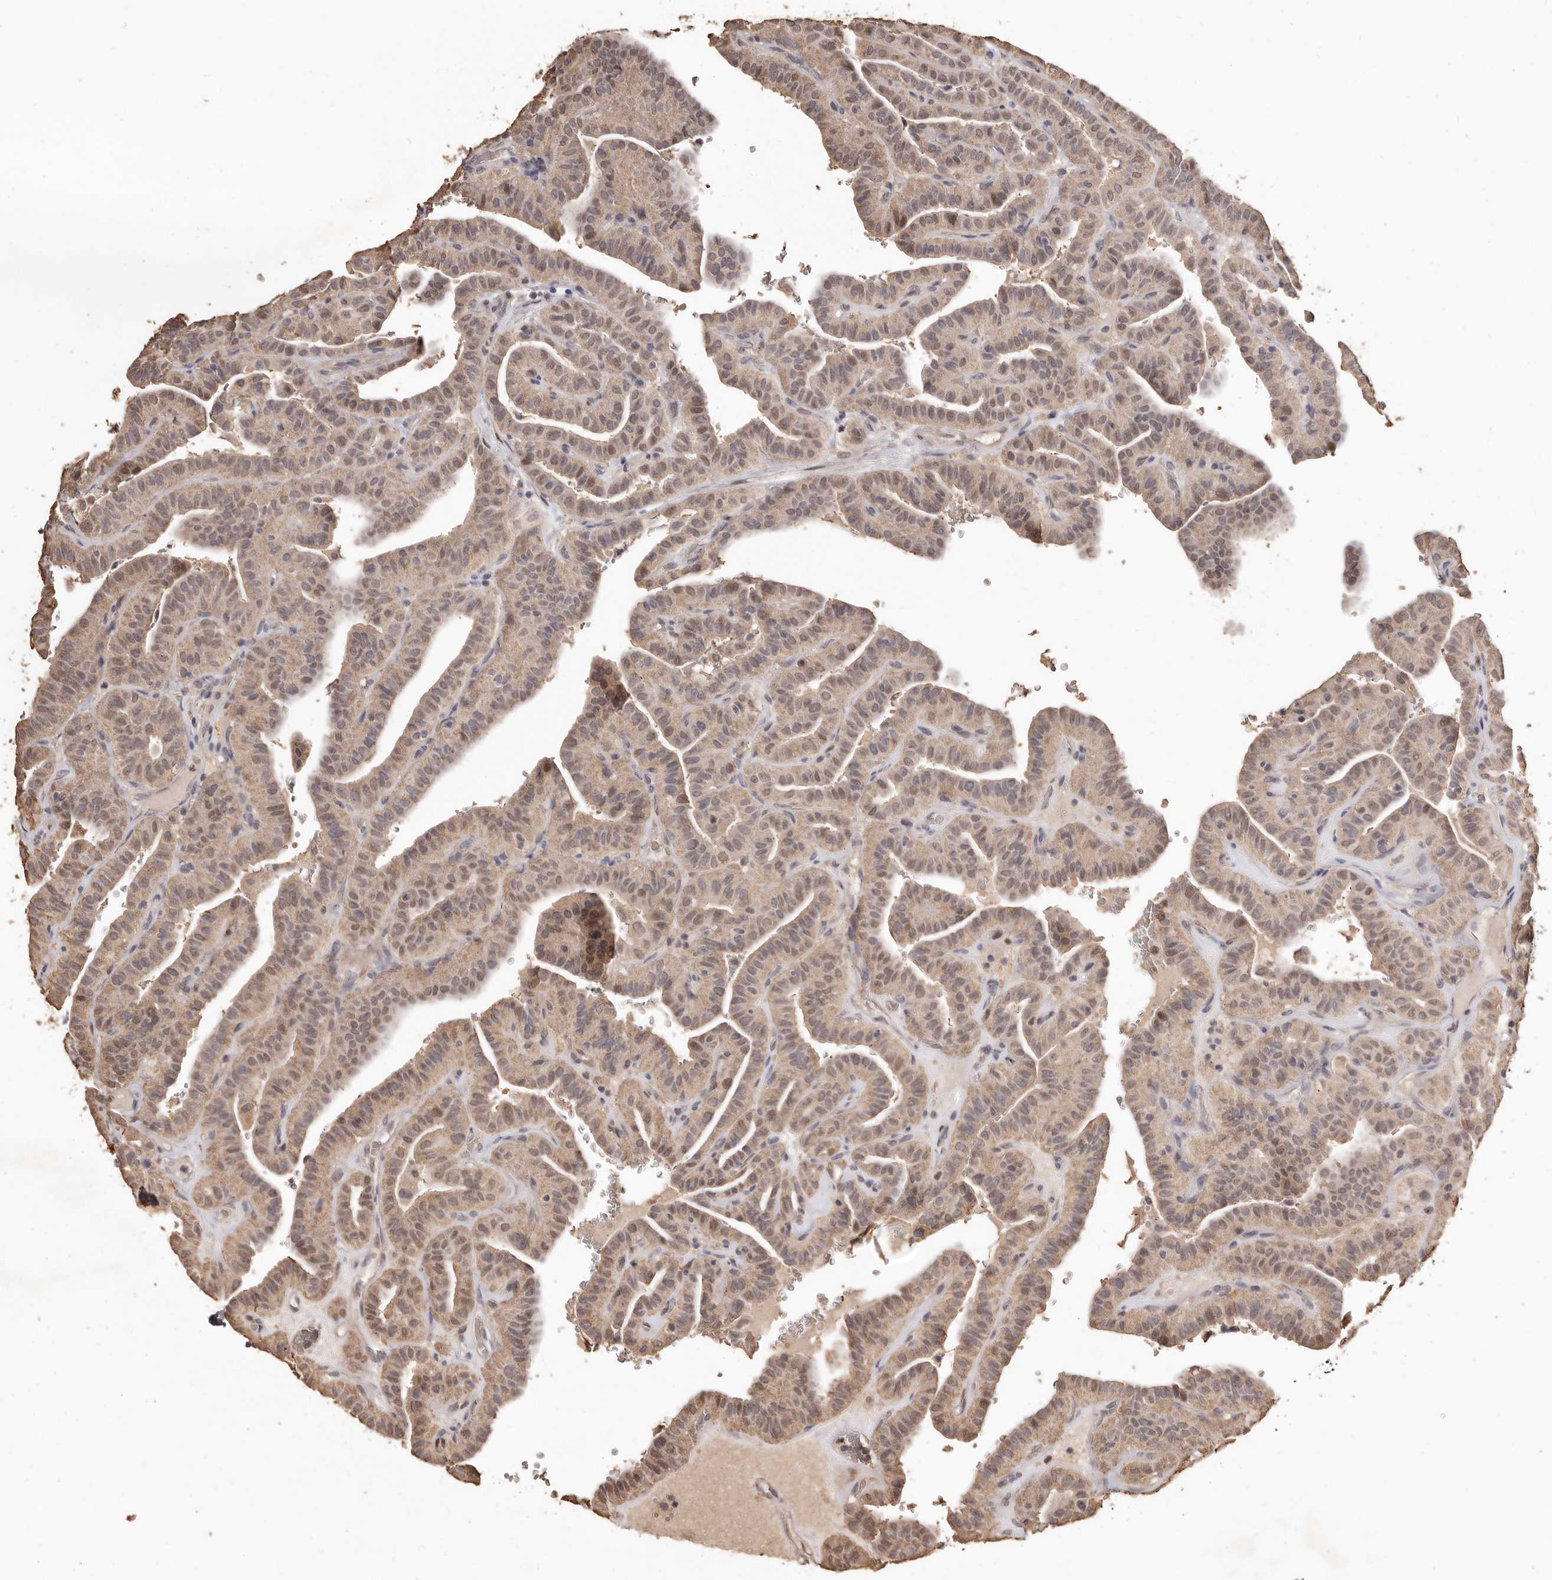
{"staining": {"intensity": "weak", "quantity": ">75%", "location": "cytoplasmic/membranous,nuclear"}, "tissue": "thyroid cancer", "cell_type": "Tumor cells", "image_type": "cancer", "snomed": [{"axis": "morphology", "description": "Papillary adenocarcinoma, NOS"}, {"axis": "topography", "description": "Thyroid gland"}], "caption": "Human thyroid papillary adenocarcinoma stained with a brown dye shows weak cytoplasmic/membranous and nuclear positive staining in about >75% of tumor cells.", "gene": "INAVA", "patient": {"sex": "male", "age": 77}}